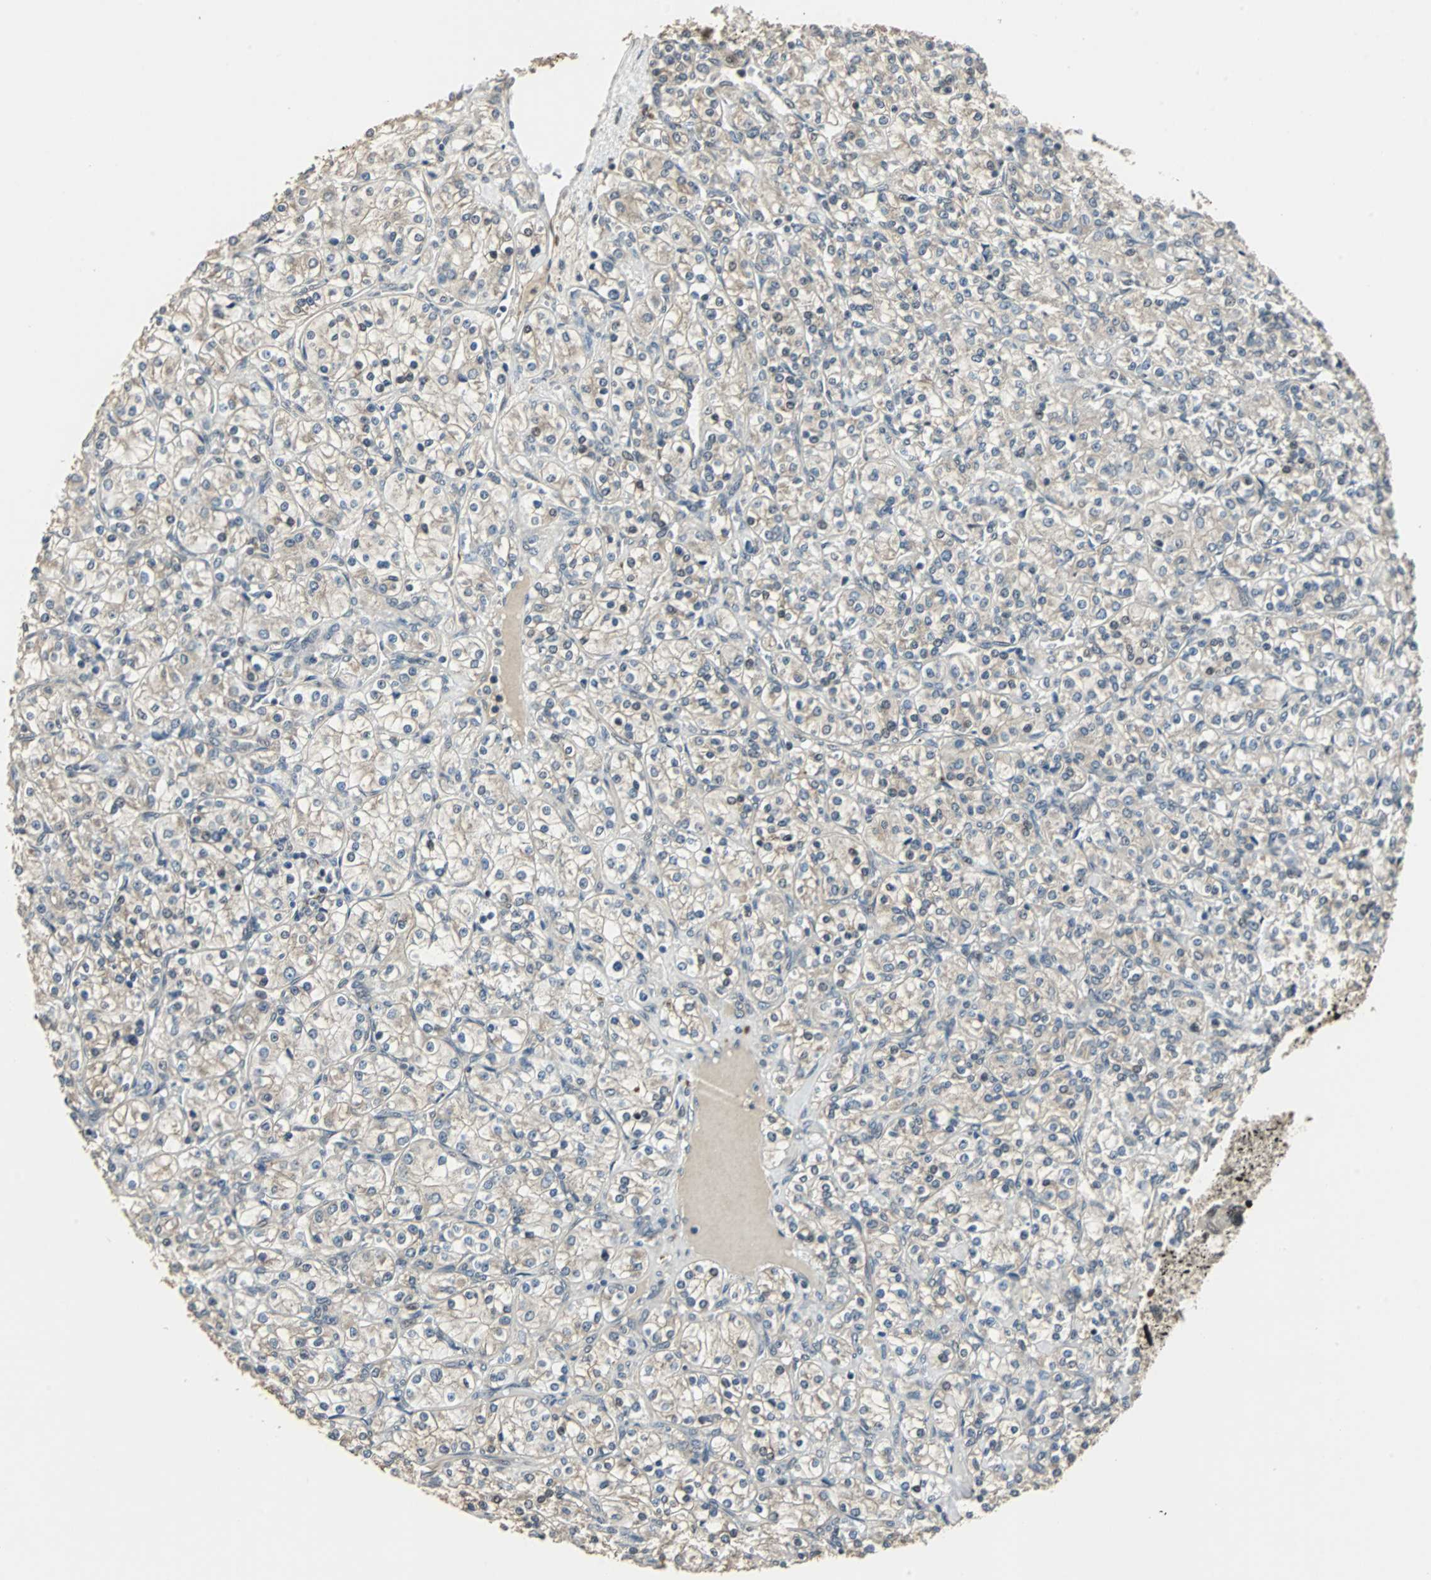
{"staining": {"intensity": "weak", "quantity": "25%-75%", "location": "cytoplasmic/membranous"}, "tissue": "renal cancer", "cell_type": "Tumor cells", "image_type": "cancer", "snomed": [{"axis": "morphology", "description": "Adenocarcinoma, NOS"}, {"axis": "topography", "description": "Kidney"}], "caption": "Immunohistochemical staining of human renal adenocarcinoma shows low levels of weak cytoplasmic/membranous staining in about 25%-75% of tumor cells.", "gene": "MED4", "patient": {"sex": "male", "age": 77}}